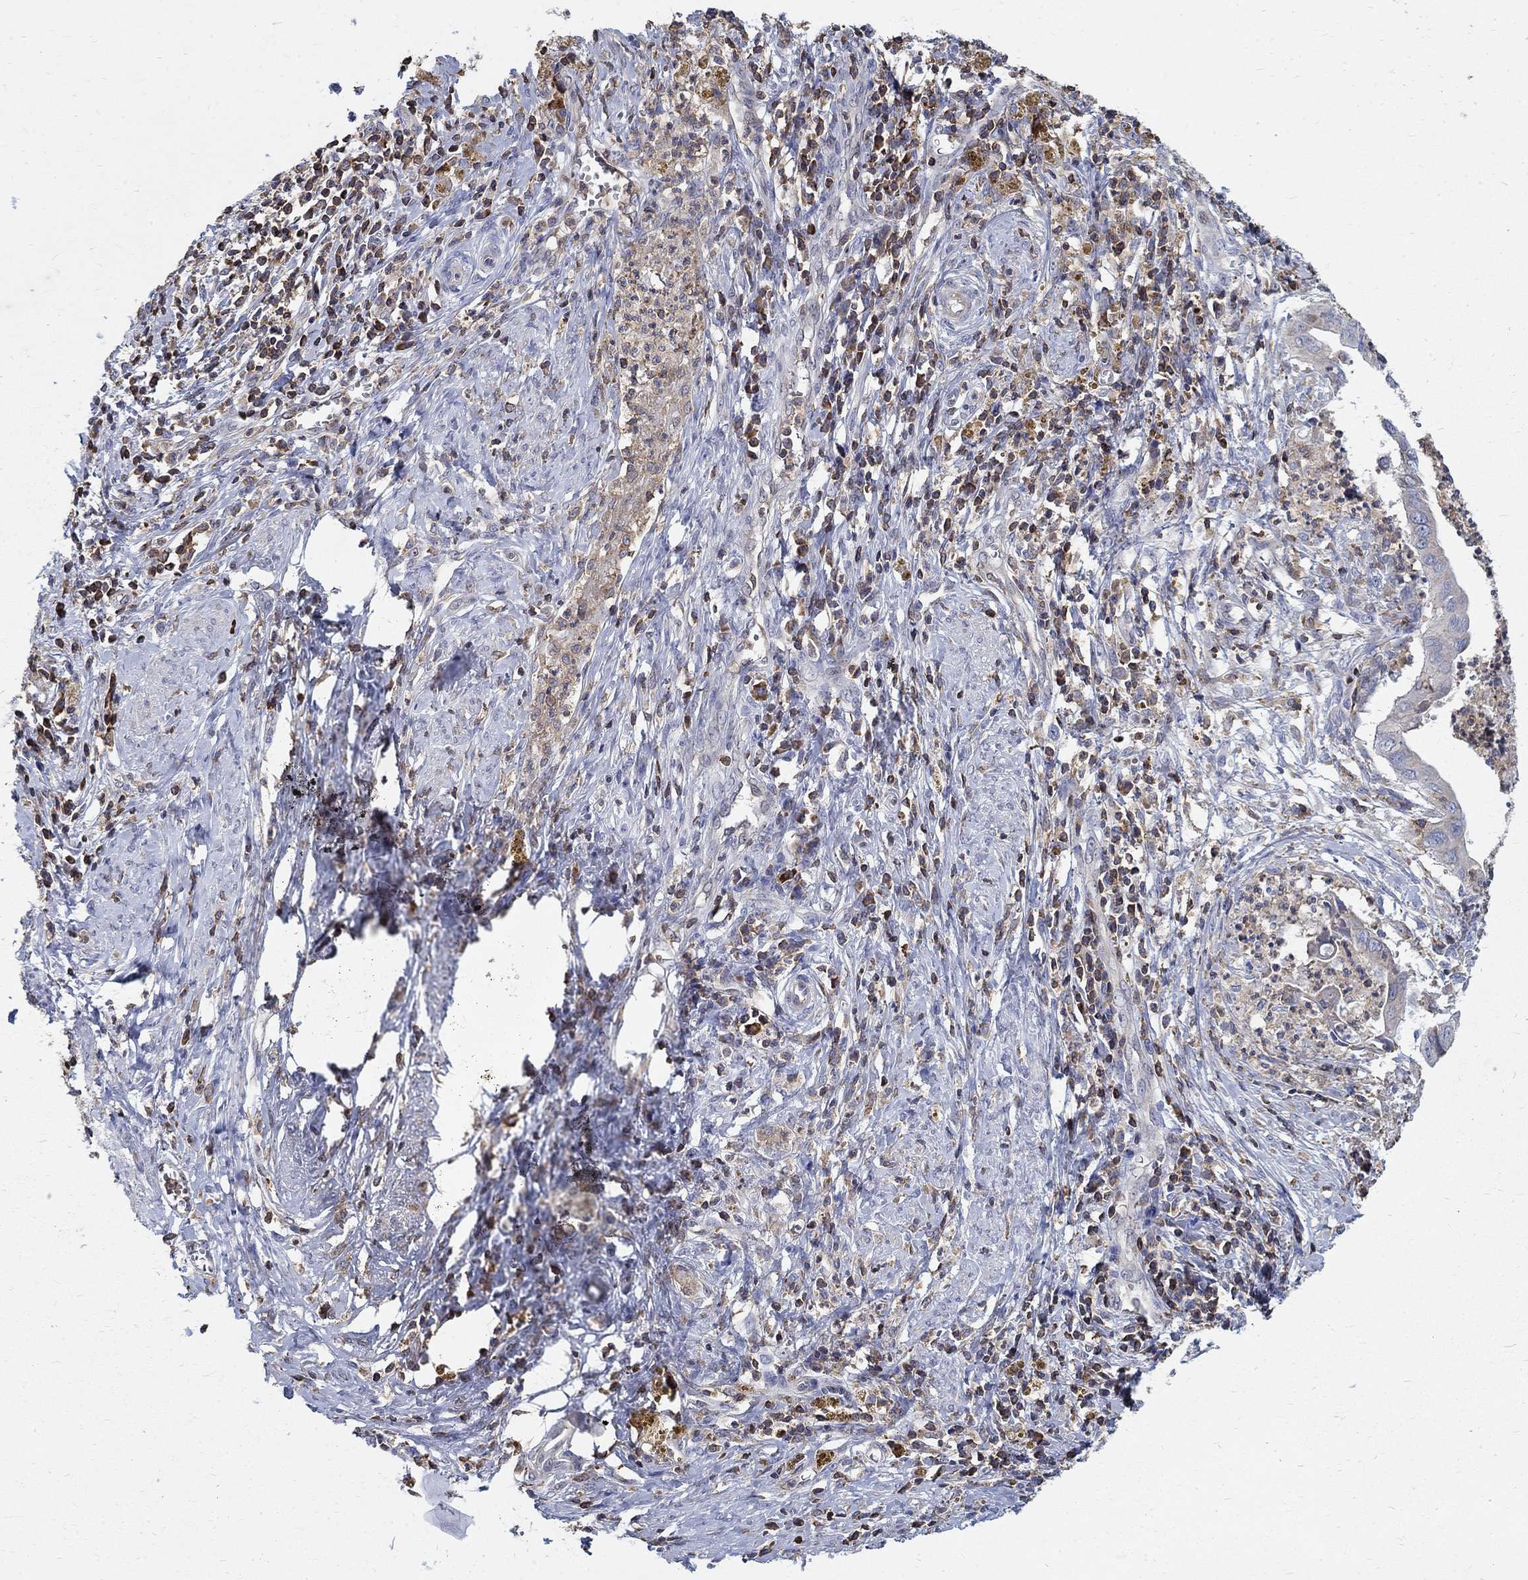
{"staining": {"intensity": "weak", "quantity": "<25%", "location": "cytoplasmic/membranous"}, "tissue": "cervical cancer", "cell_type": "Tumor cells", "image_type": "cancer", "snomed": [{"axis": "morphology", "description": "Adenocarcinoma, NOS"}, {"axis": "topography", "description": "Cervix"}], "caption": "Adenocarcinoma (cervical) was stained to show a protein in brown. There is no significant positivity in tumor cells. Nuclei are stained in blue.", "gene": "AGAP2", "patient": {"sex": "female", "age": 42}}